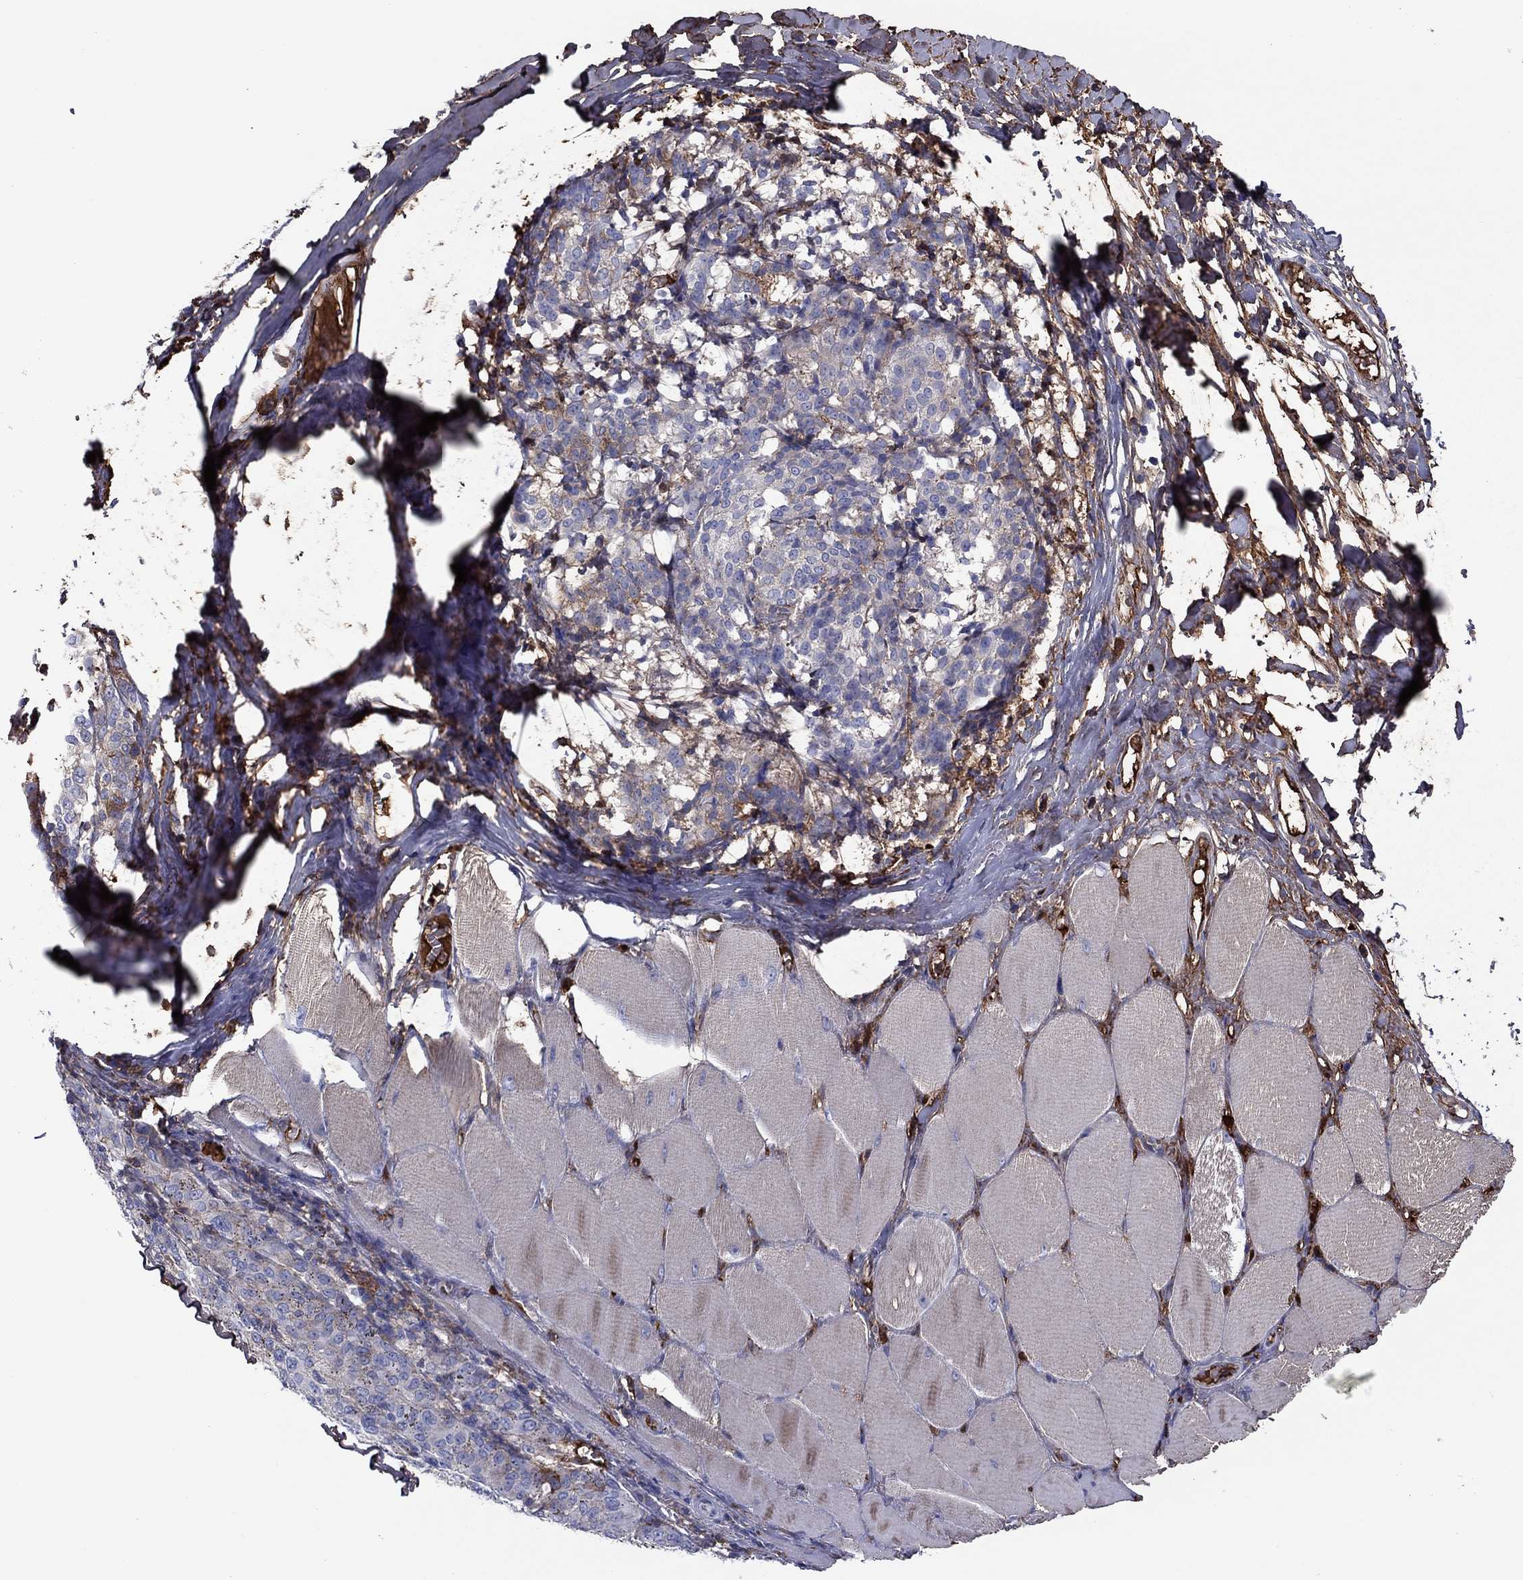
{"staining": {"intensity": "weak", "quantity": "<25%", "location": "cytoplasmic/membranous"}, "tissue": "melanoma", "cell_type": "Tumor cells", "image_type": "cancer", "snomed": [{"axis": "morphology", "description": "Malignant melanoma, NOS"}, {"axis": "topography", "description": "Skin"}], "caption": "Immunohistochemistry image of melanoma stained for a protein (brown), which reveals no expression in tumor cells. The staining is performed using DAB (3,3'-diaminobenzidine) brown chromogen with nuclei counter-stained in using hematoxylin.", "gene": "HPX", "patient": {"sex": "female", "age": 72}}